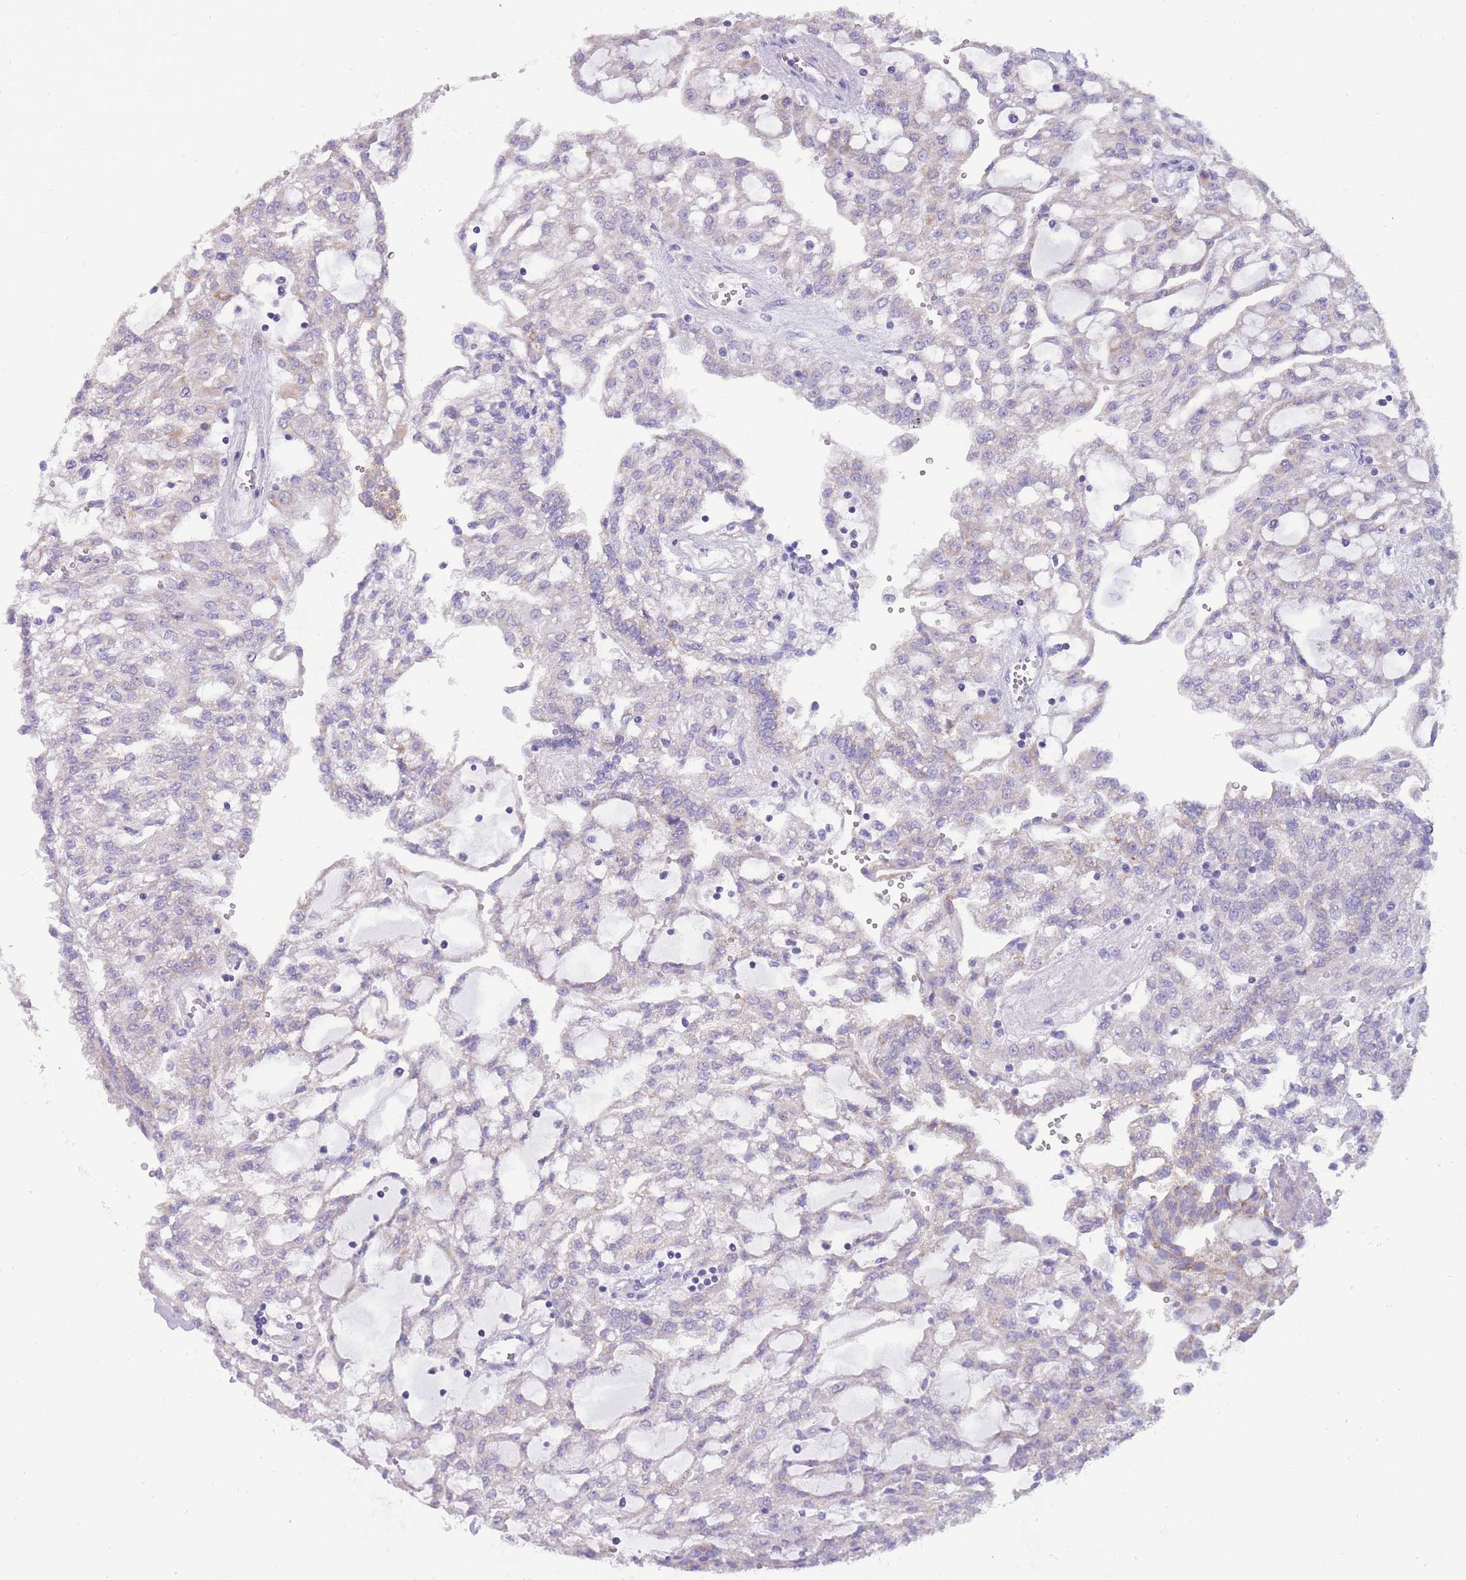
{"staining": {"intensity": "negative", "quantity": "none", "location": "none"}, "tissue": "renal cancer", "cell_type": "Tumor cells", "image_type": "cancer", "snomed": [{"axis": "morphology", "description": "Adenocarcinoma, NOS"}, {"axis": "topography", "description": "Kidney"}], "caption": "Immunohistochemistry histopathology image of renal adenocarcinoma stained for a protein (brown), which demonstrates no expression in tumor cells.", "gene": "INTS2", "patient": {"sex": "male", "age": 63}}